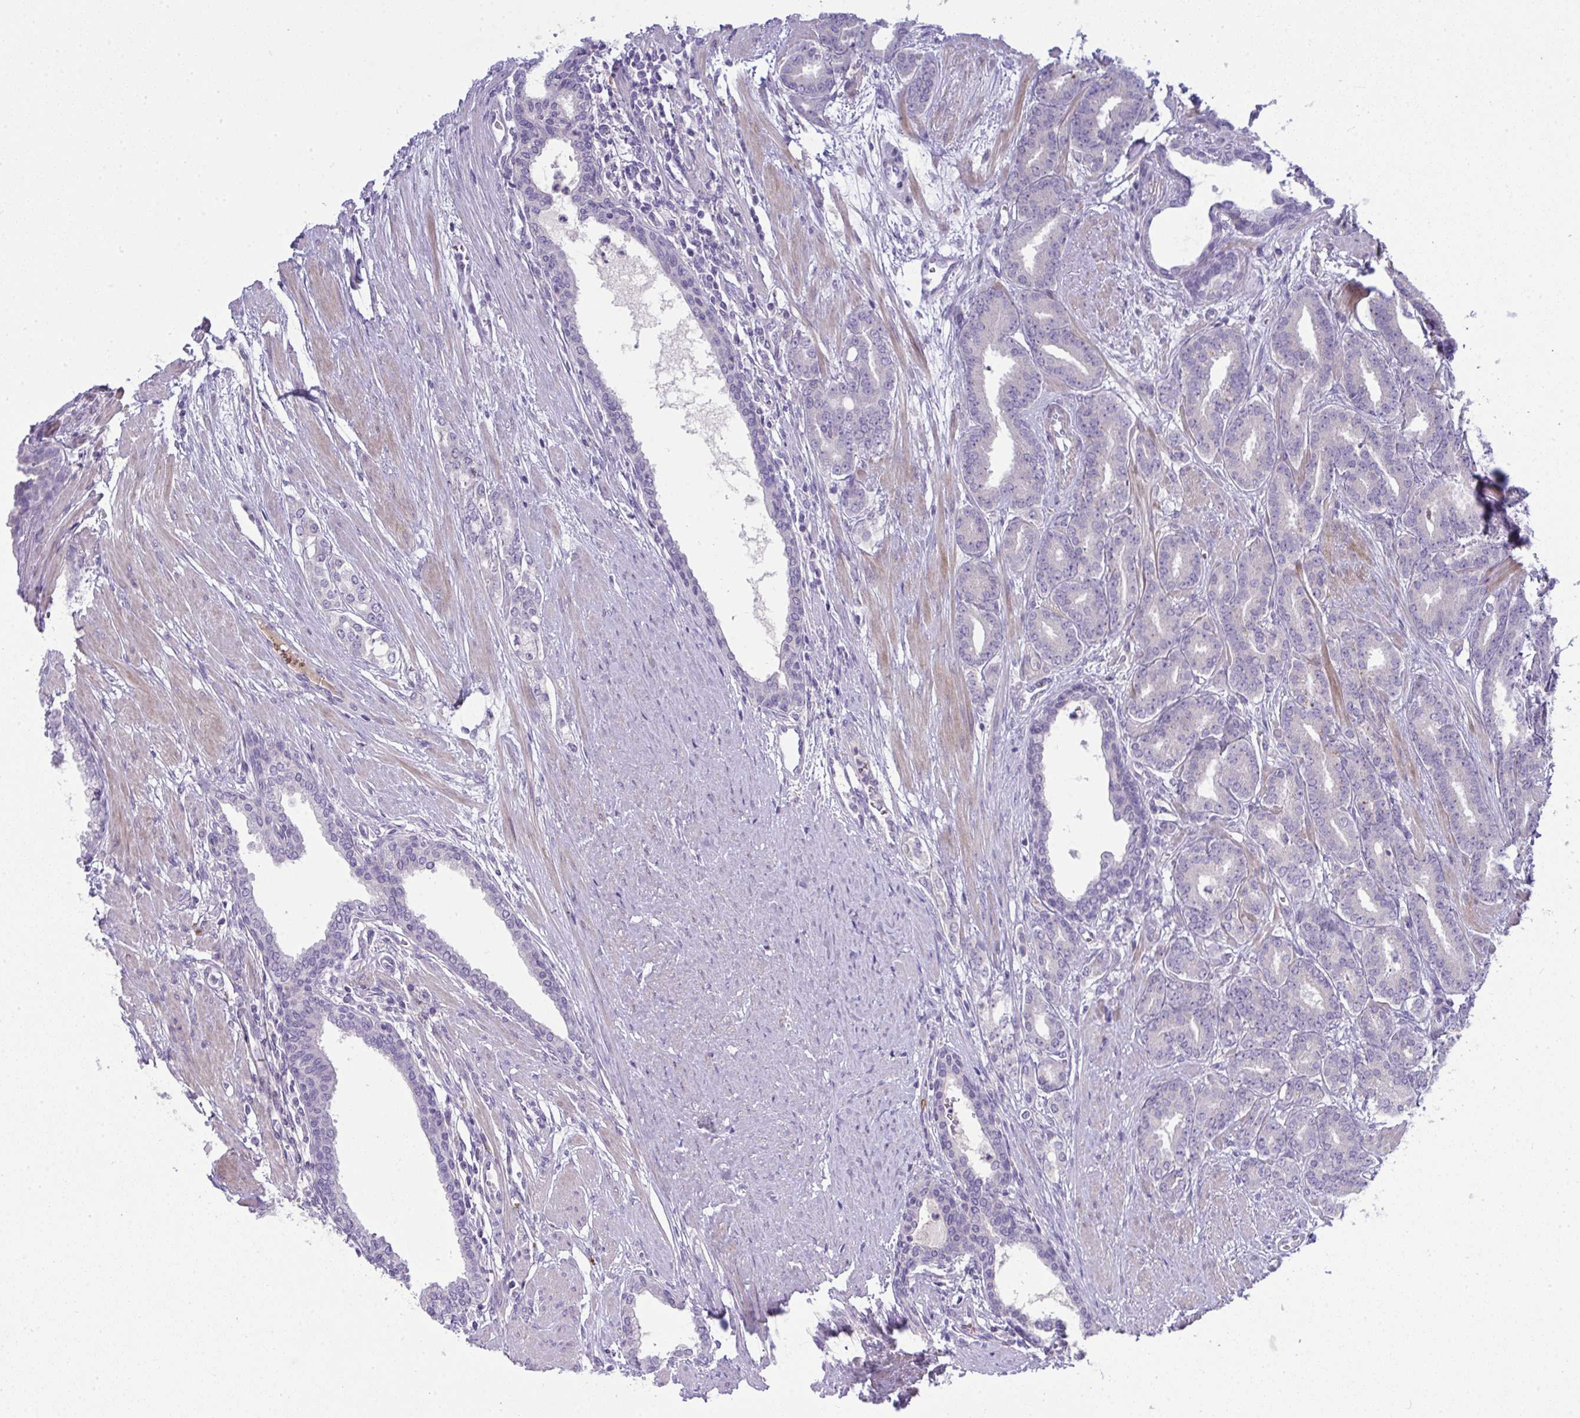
{"staining": {"intensity": "negative", "quantity": "none", "location": "none"}, "tissue": "prostate cancer", "cell_type": "Tumor cells", "image_type": "cancer", "snomed": [{"axis": "morphology", "description": "Adenocarcinoma, High grade"}, {"axis": "topography", "description": "Prostate"}], "caption": "This is a micrograph of IHC staining of prostate cancer (high-grade adenocarcinoma), which shows no expression in tumor cells.", "gene": "SPTB", "patient": {"sex": "male", "age": 60}}